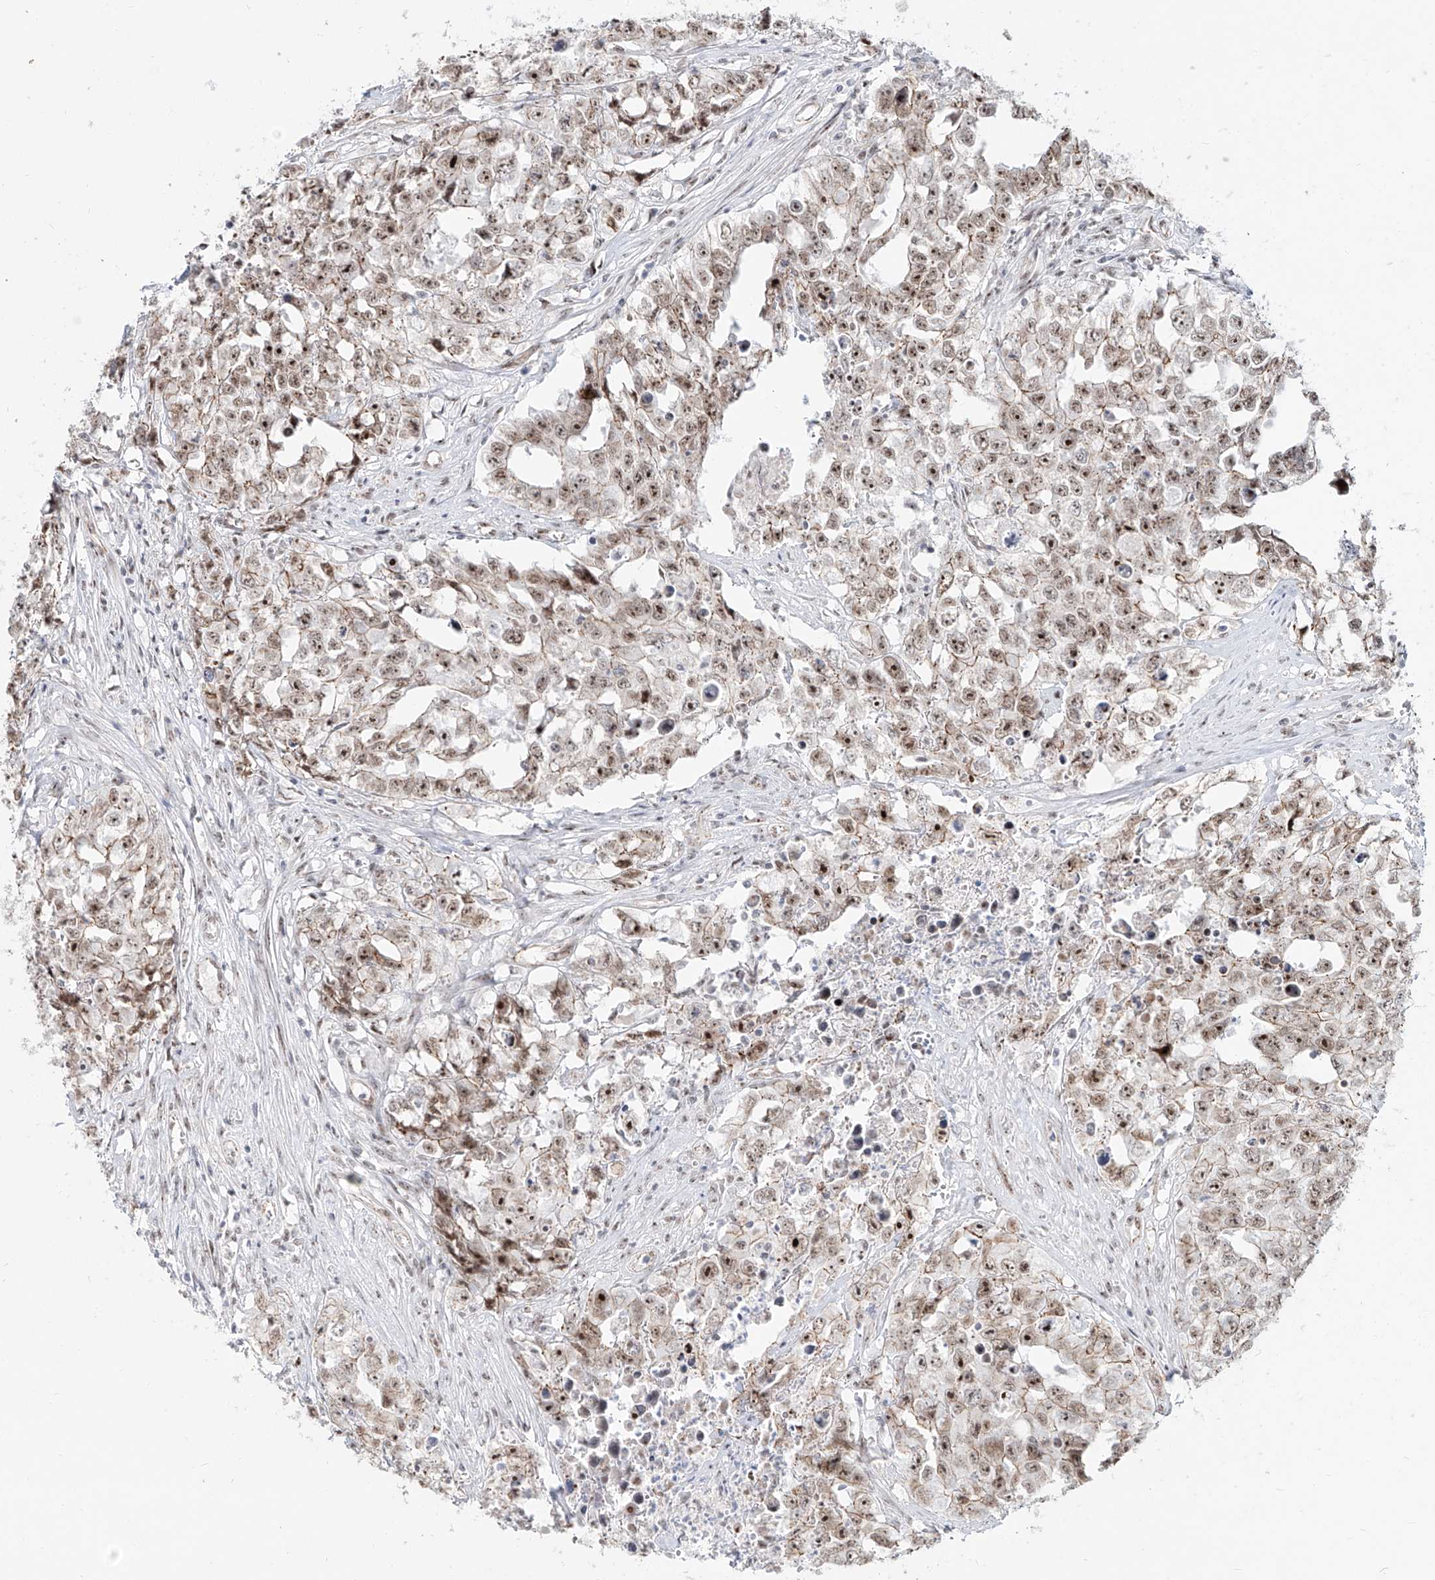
{"staining": {"intensity": "strong", "quantity": ">75%", "location": "cytoplasmic/membranous,nuclear"}, "tissue": "testis cancer", "cell_type": "Tumor cells", "image_type": "cancer", "snomed": [{"axis": "morphology", "description": "Seminoma, NOS"}, {"axis": "morphology", "description": "Carcinoma, Embryonal, NOS"}, {"axis": "topography", "description": "Testis"}], "caption": "Protein expression analysis of embryonal carcinoma (testis) demonstrates strong cytoplasmic/membranous and nuclear staining in about >75% of tumor cells. The protein of interest is stained brown, and the nuclei are stained in blue (DAB IHC with brightfield microscopy, high magnification).", "gene": "ZNF710", "patient": {"sex": "male", "age": 43}}